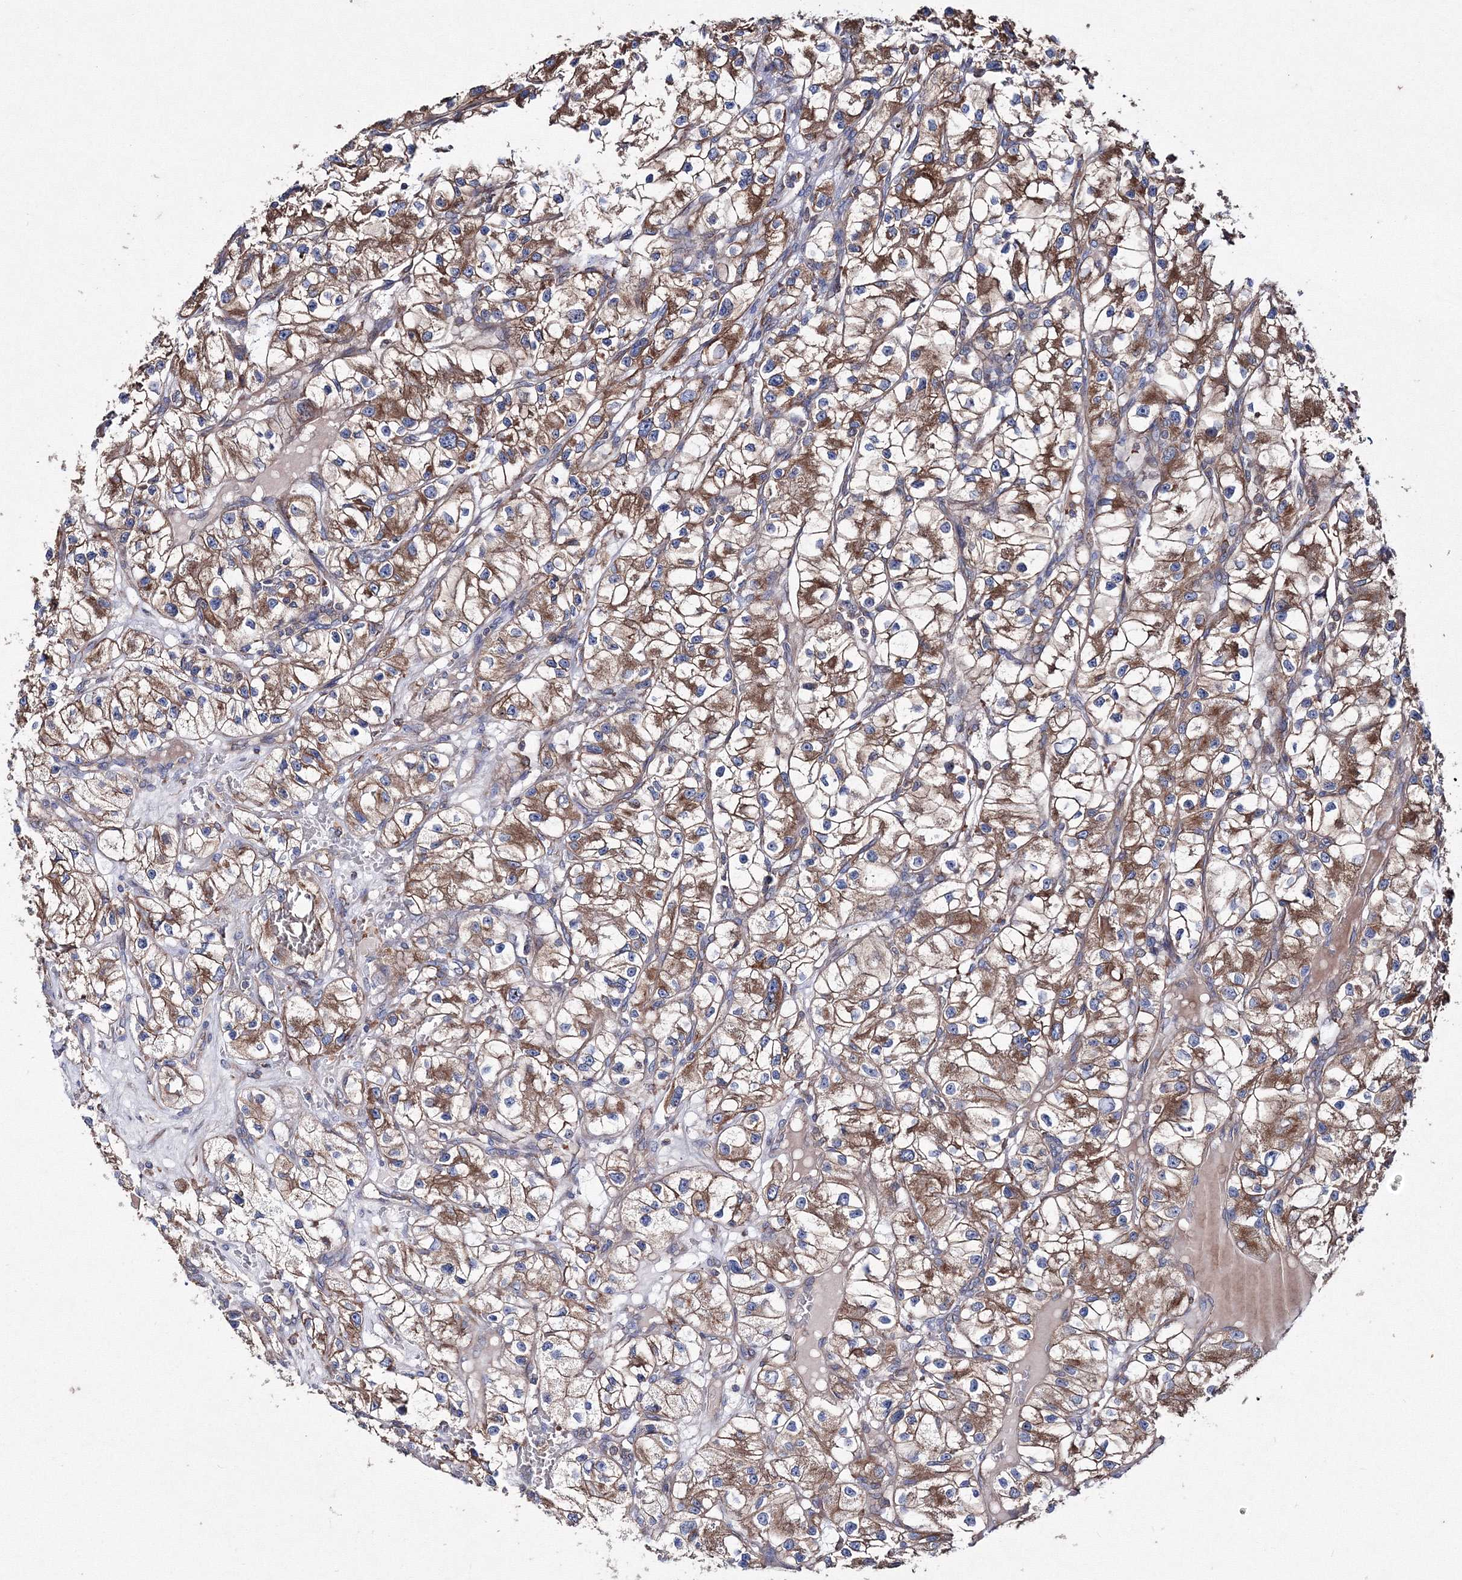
{"staining": {"intensity": "moderate", "quantity": ">75%", "location": "cytoplasmic/membranous"}, "tissue": "renal cancer", "cell_type": "Tumor cells", "image_type": "cancer", "snomed": [{"axis": "morphology", "description": "Adenocarcinoma, NOS"}, {"axis": "topography", "description": "Kidney"}], "caption": "Human adenocarcinoma (renal) stained with a protein marker demonstrates moderate staining in tumor cells.", "gene": "VPS8", "patient": {"sex": "female", "age": 57}}